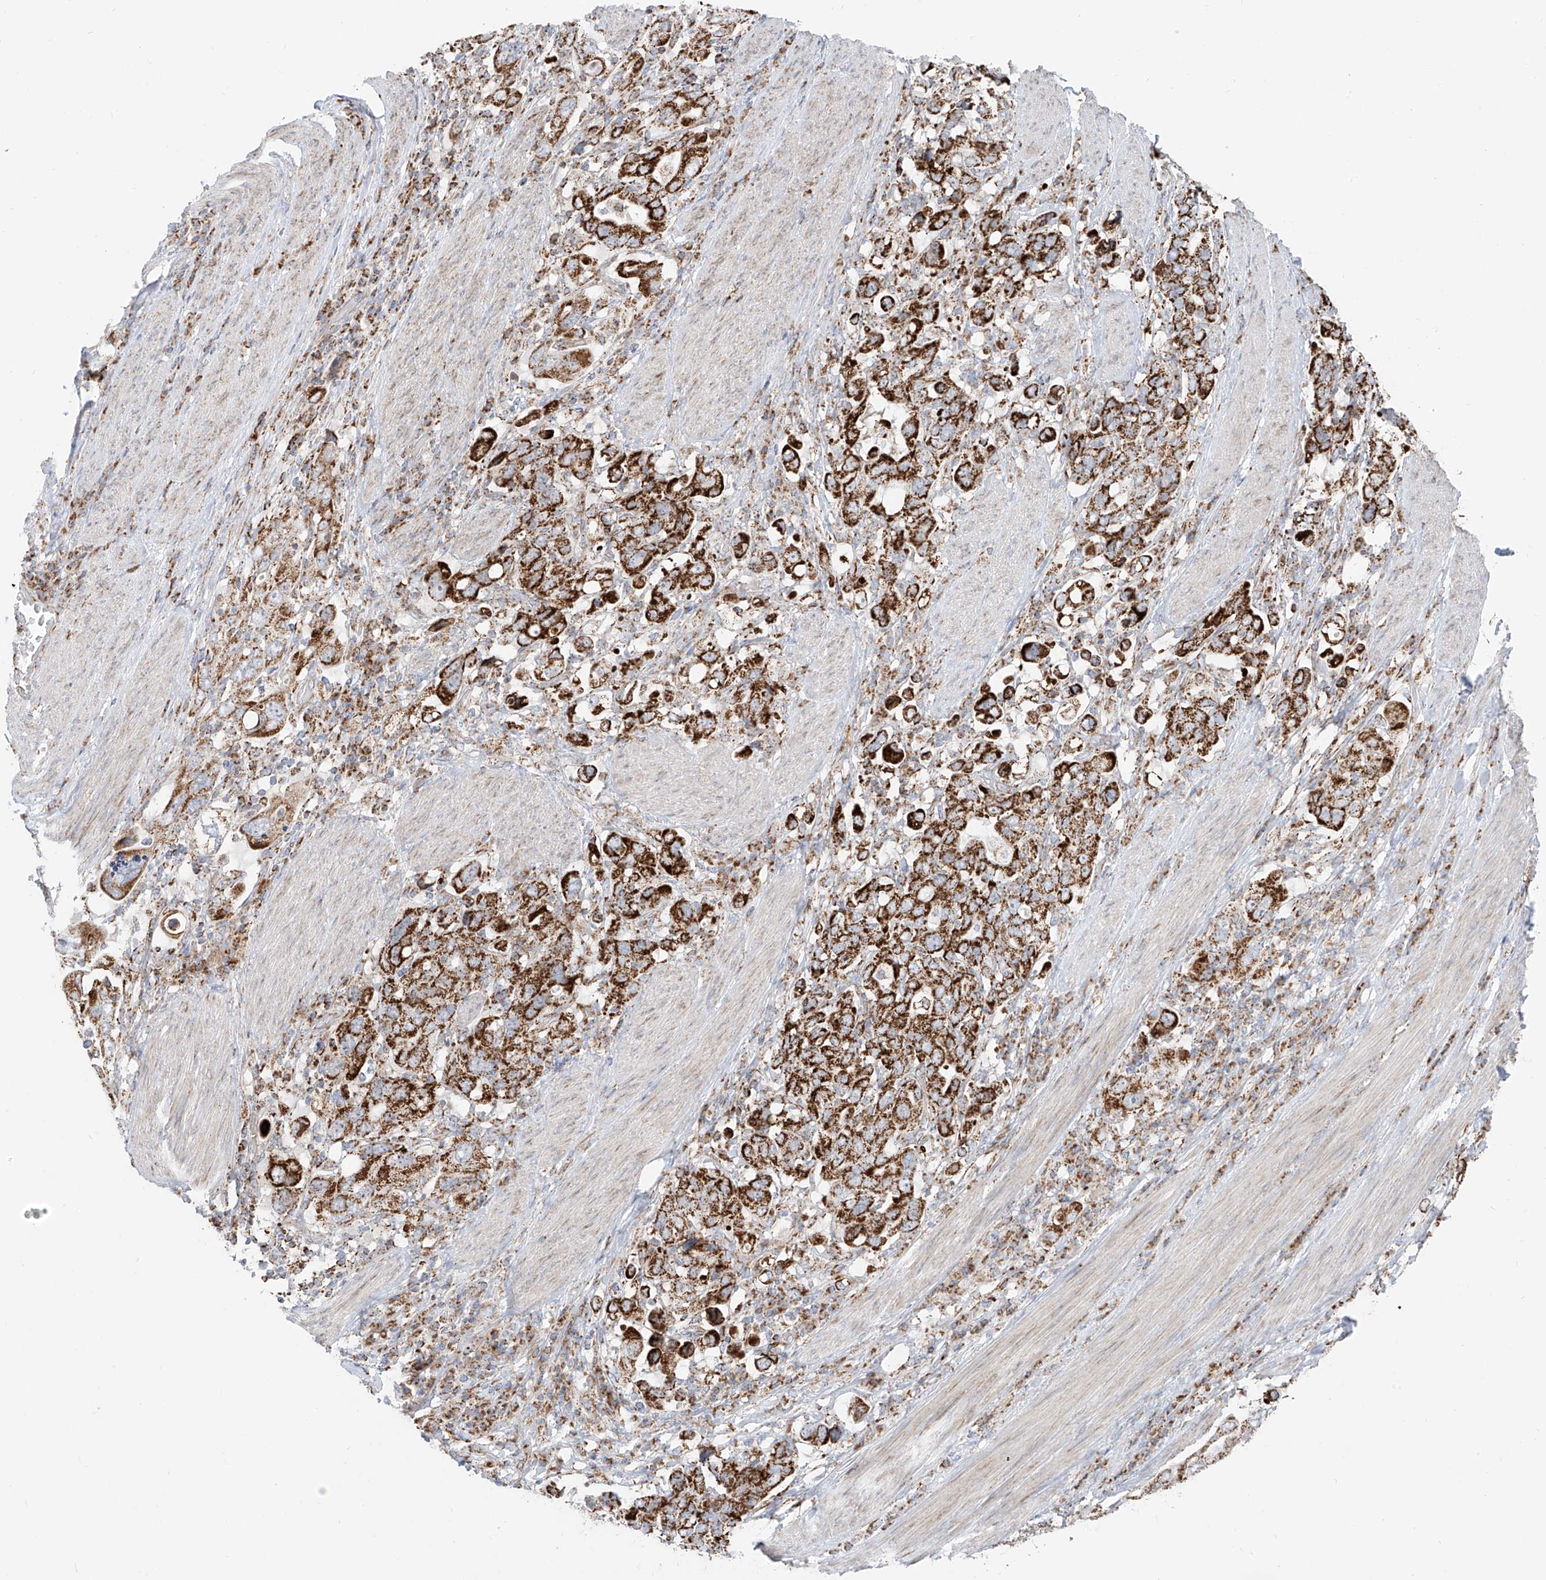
{"staining": {"intensity": "strong", "quantity": ">75%", "location": "cytoplasmic/membranous"}, "tissue": "stomach cancer", "cell_type": "Tumor cells", "image_type": "cancer", "snomed": [{"axis": "morphology", "description": "Adenocarcinoma, NOS"}, {"axis": "topography", "description": "Stomach, upper"}], "caption": "Protein expression analysis of adenocarcinoma (stomach) exhibits strong cytoplasmic/membranous staining in about >75% of tumor cells.", "gene": "ETHE1", "patient": {"sex": "male", "age": 62}}